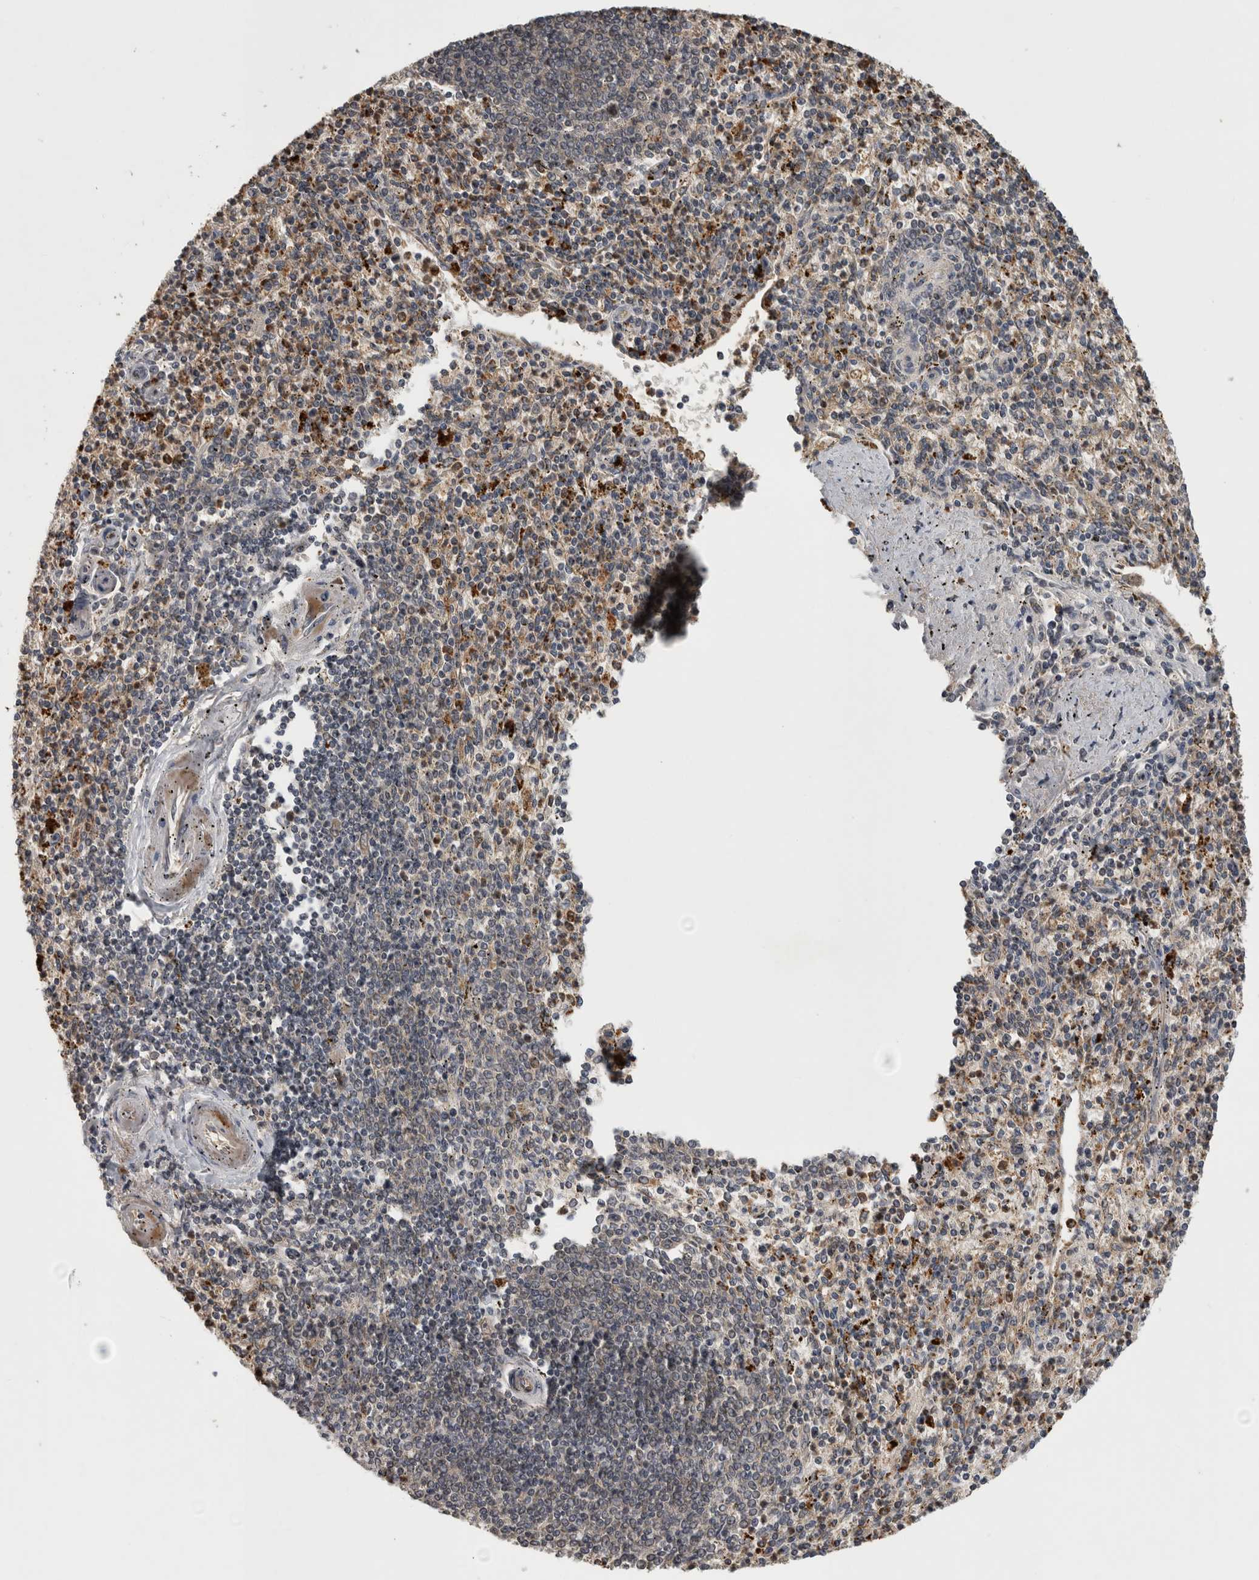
{"staining": {"intensity": "moderate", "quantity": "<25%", "location": "cytoplasmic/membranous"}, "tissue": "spleen", "cell_type": "Cells in red pulp", "image_type": "normal", "snomed": [{"axis": "morphology", "description": "Normal tissue, NOS"}, {"axis": "topography", "description": "Spleen"}], "caption": "Immunohistochemistry of benign spleen displays low levels of moderate cytoplasmic/membranous expression in approximately <25% of cells in red pulp.", "gene": "TRMT61B", "patient": {"sex": "male", "age": 72}}